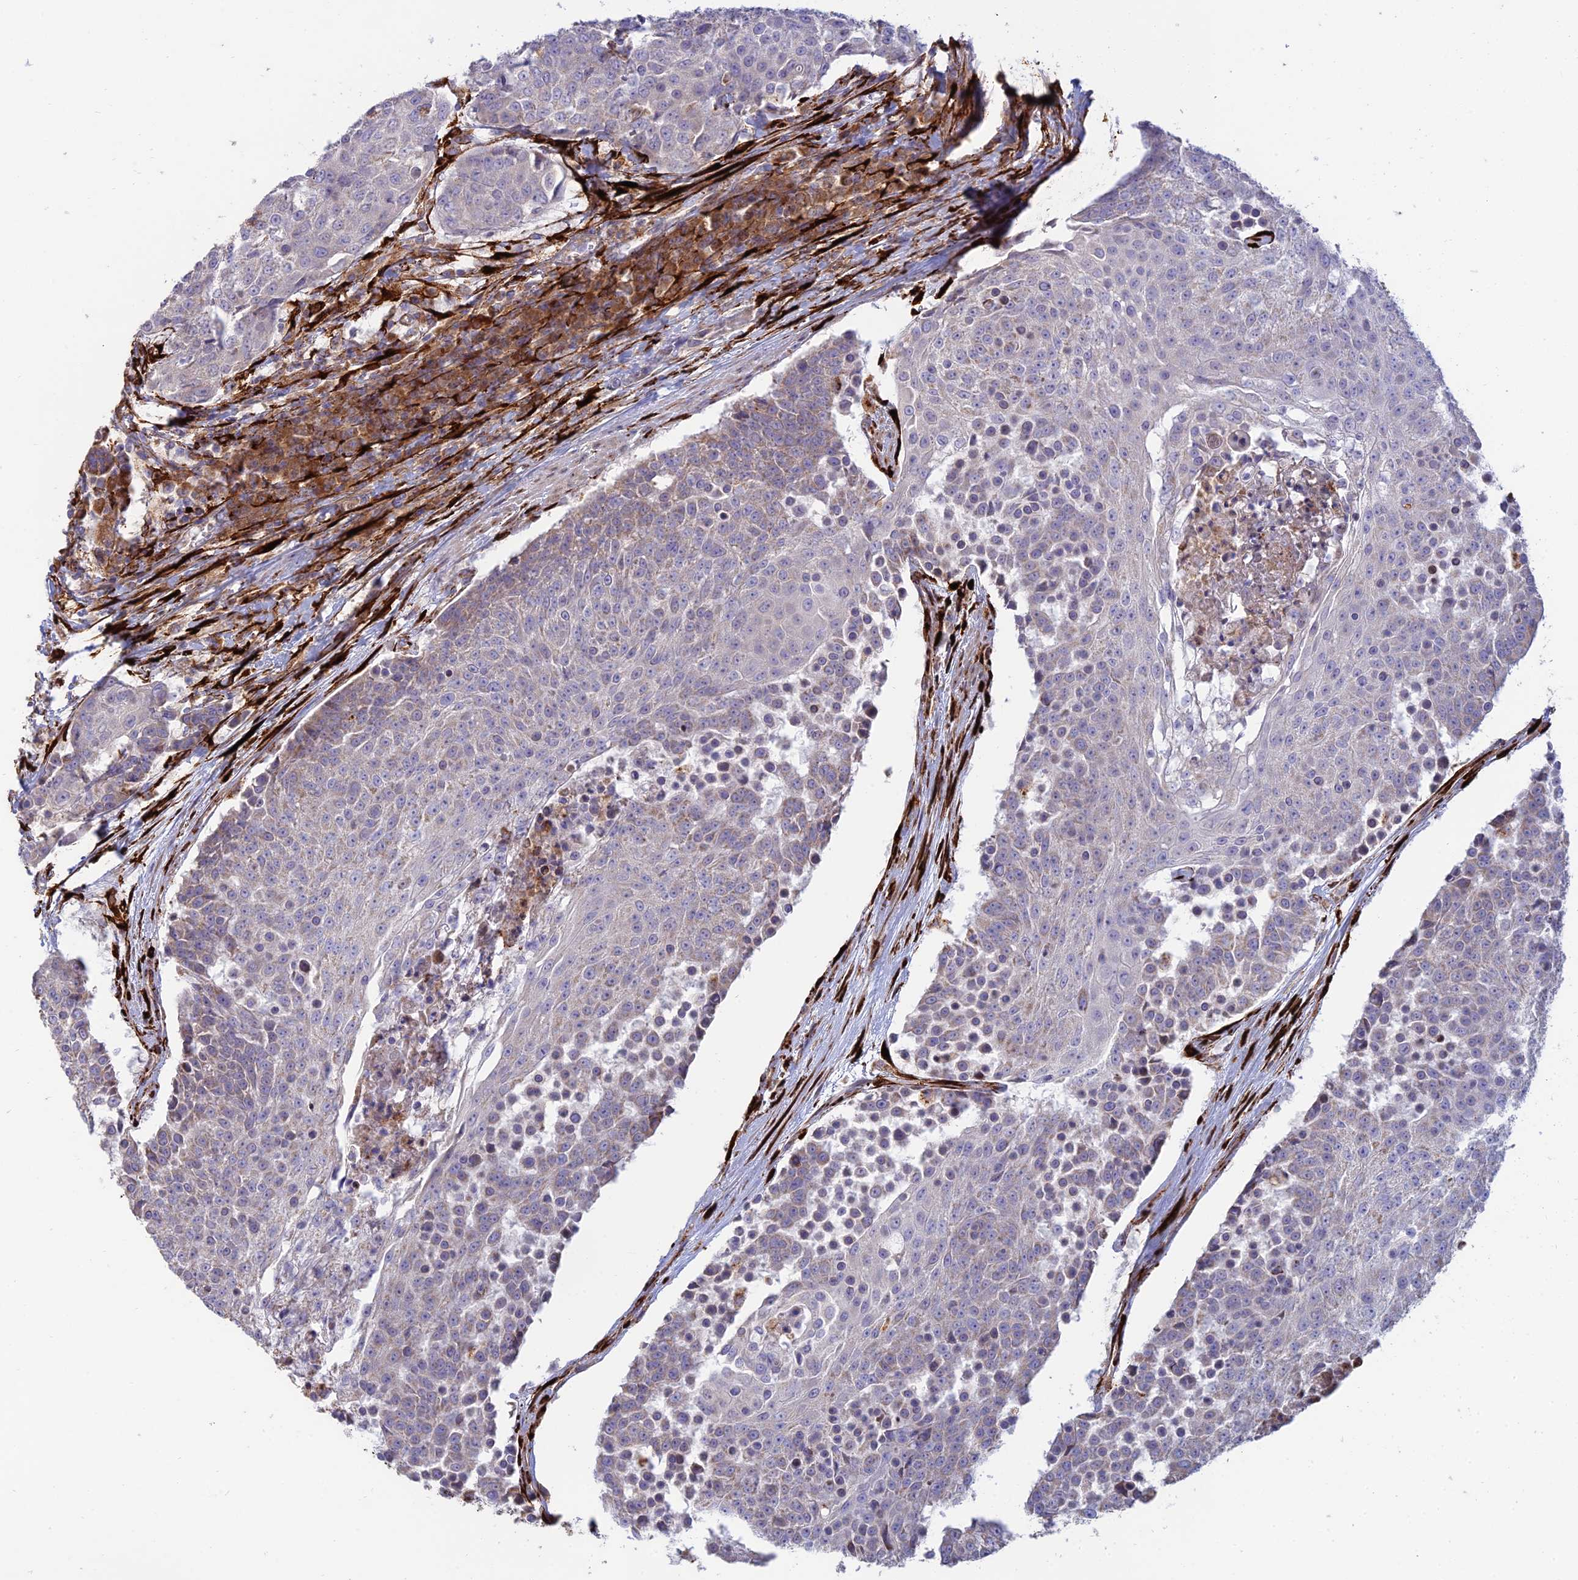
{"staining": {"intensity": "weak", "quantity": "<25%", "location": "cytoplasmic/membranous"}, "tissue": "urothelial cancer", "cell_type": "Tumor cells", "image_type": "cancer", "snomed": [{"axis": "morphology", "description": "Urothelial carcinoma, High grade"}, {"axis": "topography", "description": "Urinary bladder"}], "caption": "A micrograph of urothelial carcinoma (high-grade) stained for a protein reveals no brown staining in tumor cells. (Brightfield microscopy of DAB (3,3'-diaminobenzidine) IHC at high magnification).", "gene": "RCN3", "patient": {"sex": "female", "age": 63}}